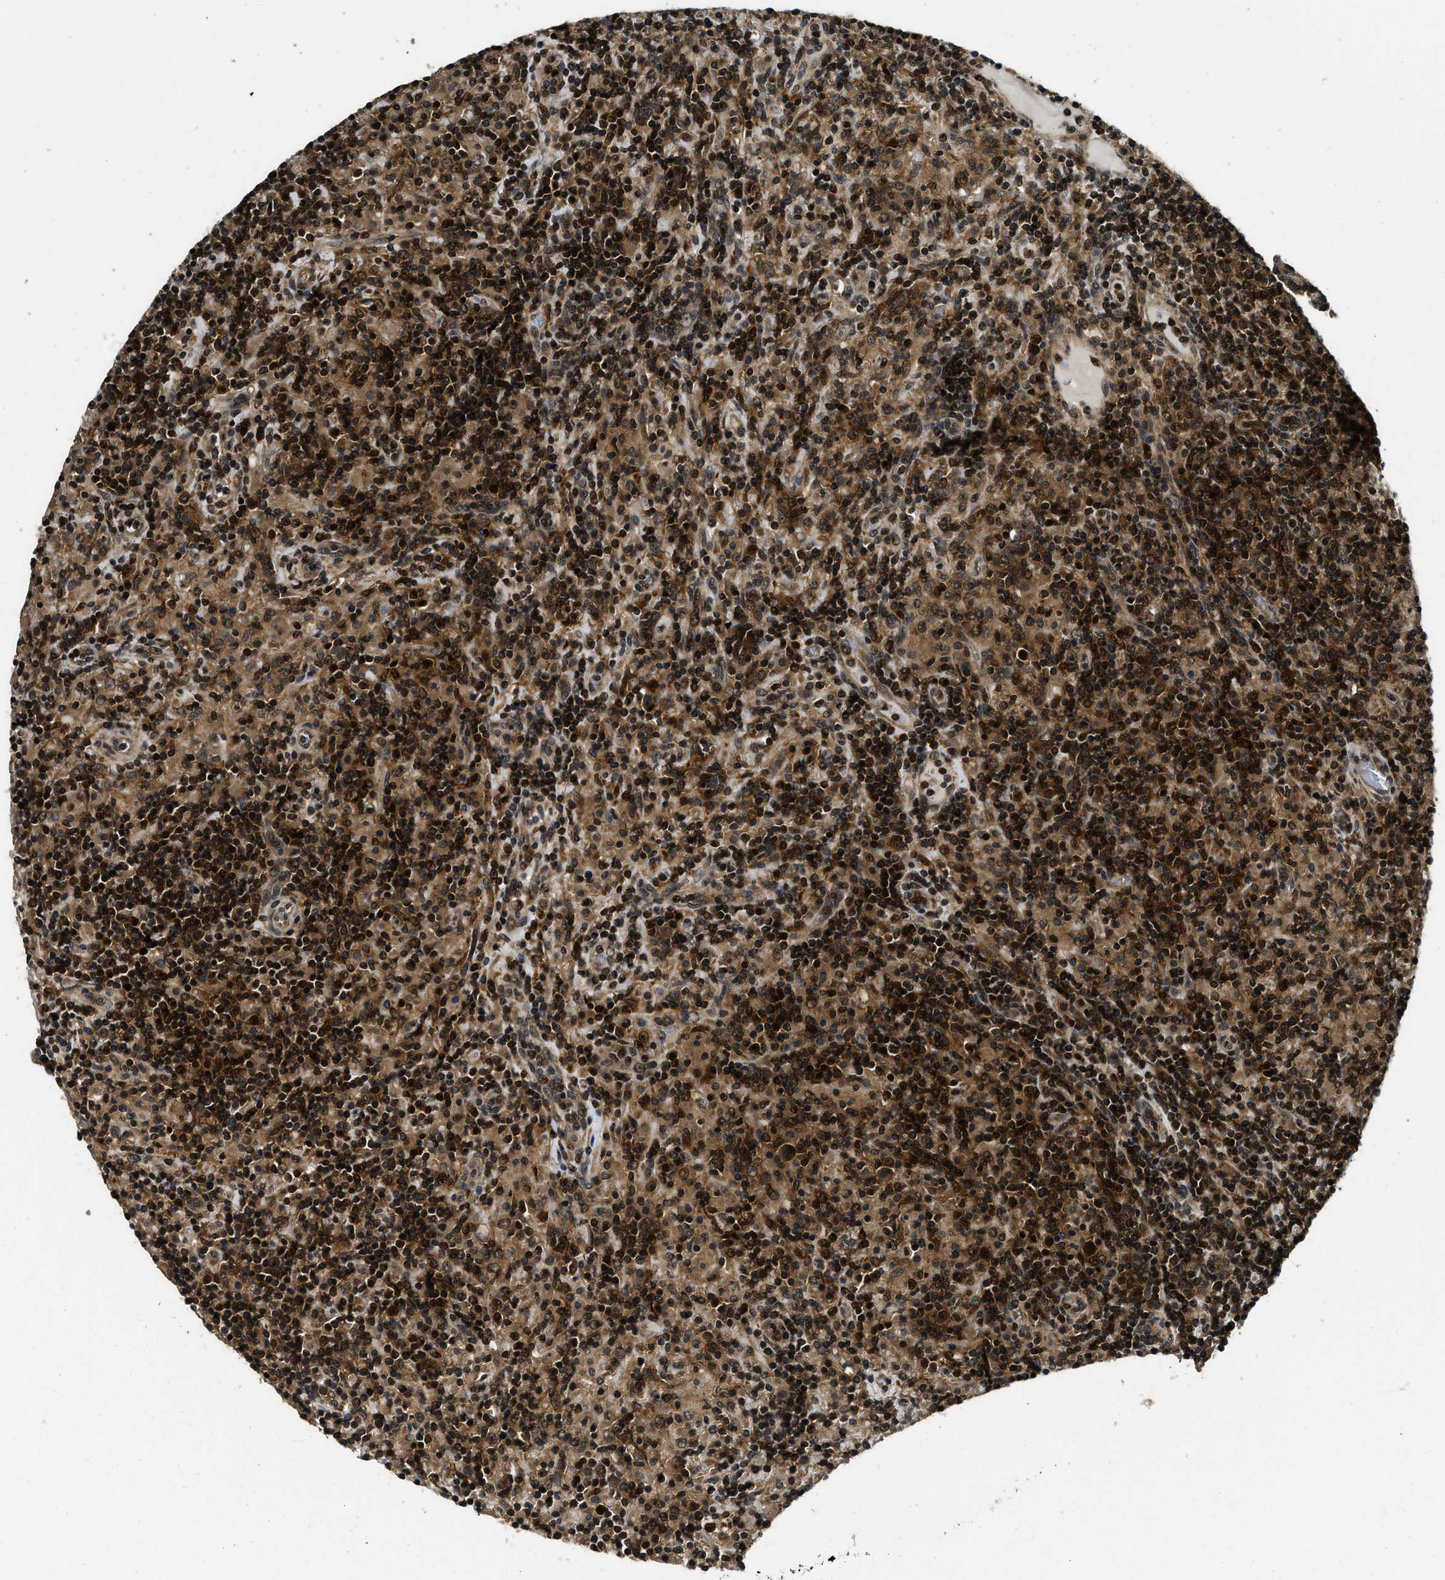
{"staining": {"intensity": "strong", "quantity": ">75%", "location": "cytoplasmic/membranous,nuclear"}, "tissue": "lymphoma", "cell_type": "Tumor cells", "image_type": "cancer", "snomed": [{"axis": "morphology", "description": "Hodgkin's disease, NOS"}, {"axis": "topography", "description": "Lymph node"}], "caption": "This micrograph exhibits IHC staining of lymphoma, with high strong cytoplasmic/membranous and nuclear positivity in approximately >75% of tumor cells.", "gene": "ADSL", "patient": {"sex": "male", "age": 70}}